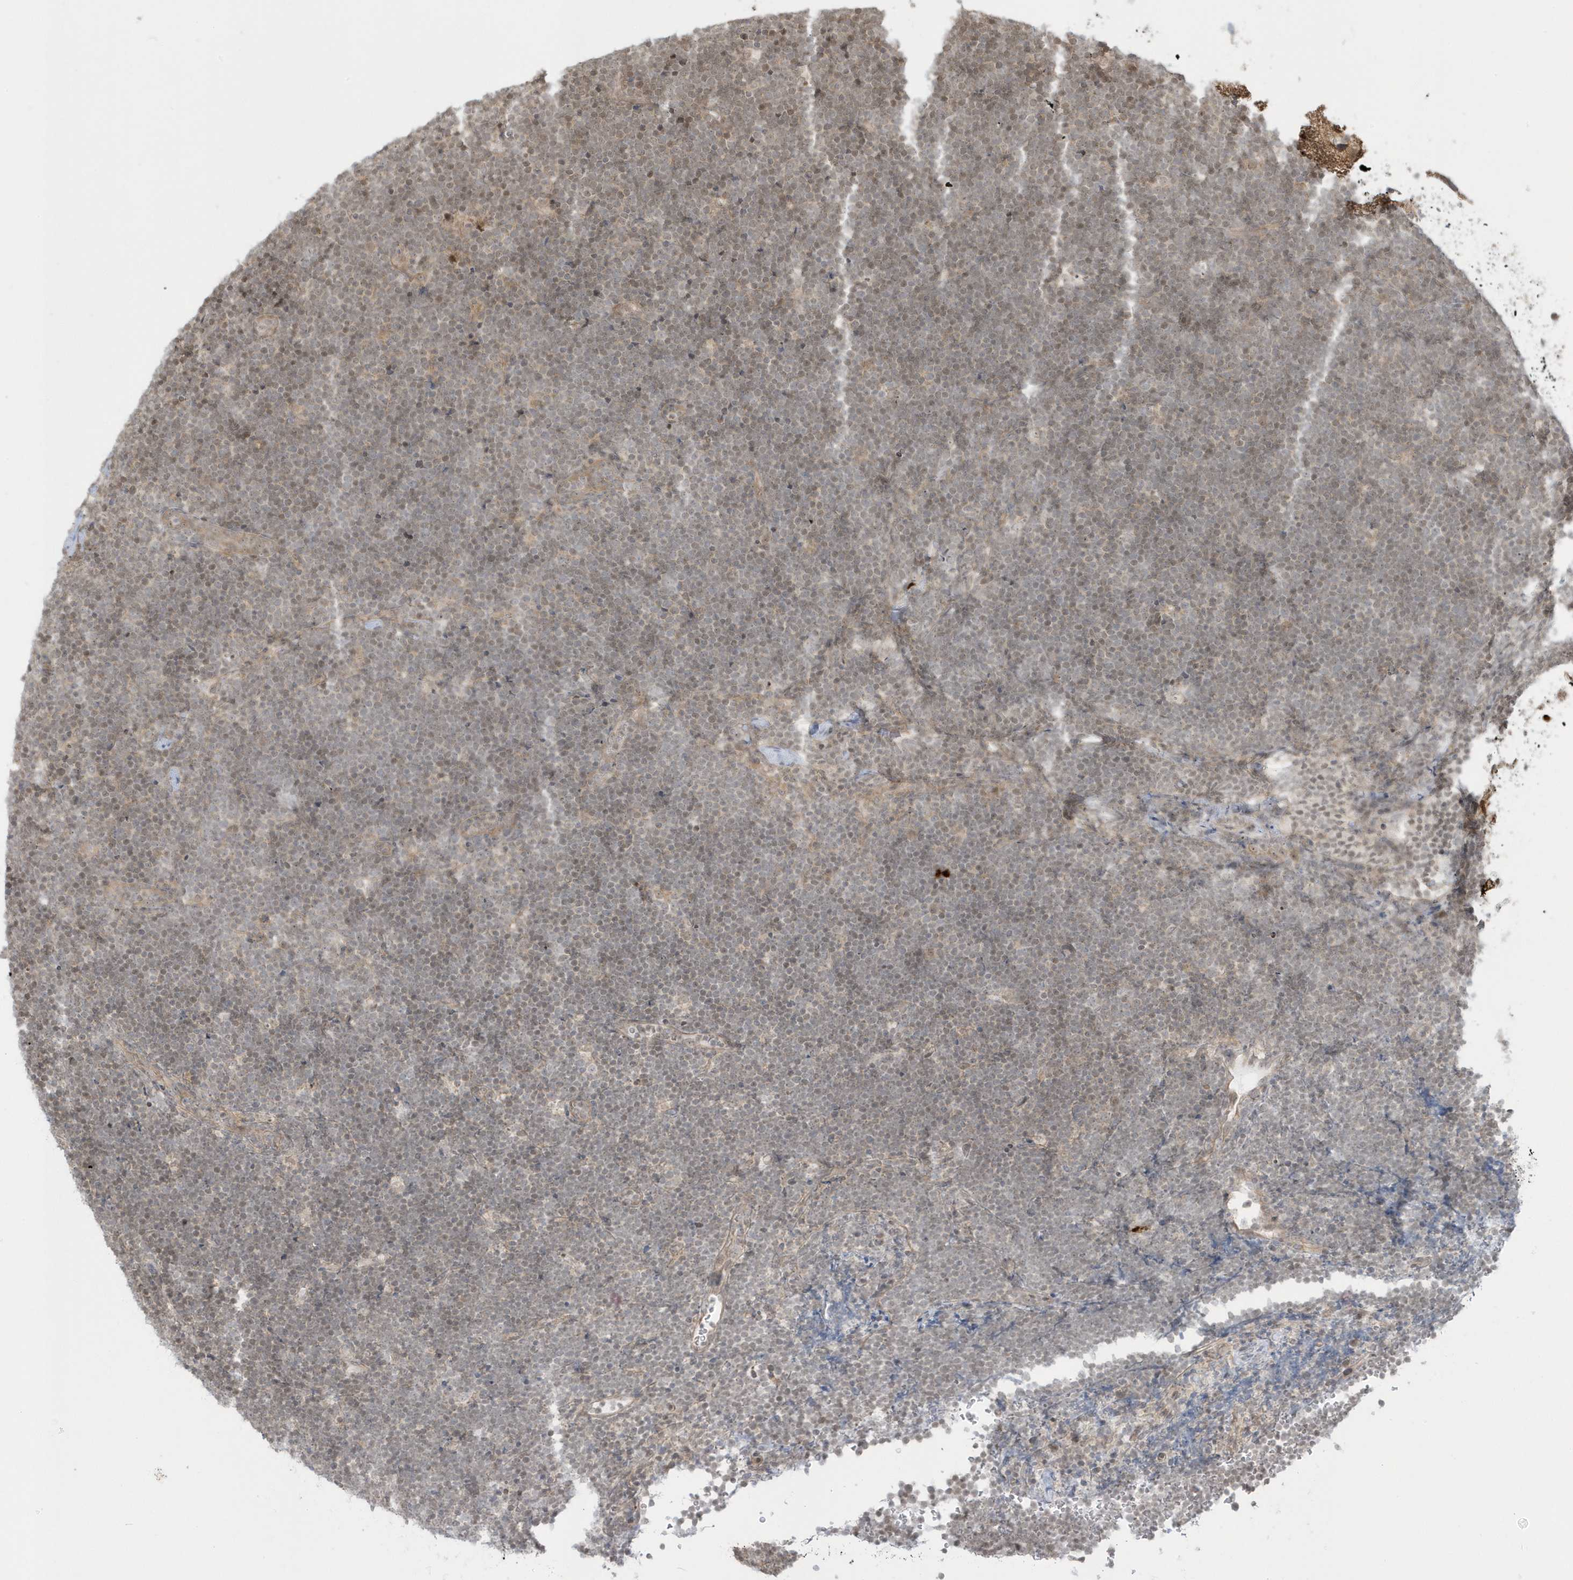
{"staining": {"intensity": "weak", "quantity": "25%-75%", "location": "nuclear"}, "tissue": "lymphoma", "cell_type": "Tumor cells", "image_type": "cancer", "snomed": [{"axis": "morphology", "description": "Malignant lymphoma, non-Hodgkin's type, High grade"}, {"axis": "topography", "description": "Lymph node"}], "caption": "Brown immunohistochemical staining in human lymphoma exhibits weak nuclear staining in approximately 25%-75% of tumor cells. The protein is stained brown, and the nuclei are stained in blue (DAB (3,3'-diaminobenzidine) IHC with brightfield microscopy, high magnification).", "gene": "PPP1R7", "patient": {"sex": "male", "age": 13}}